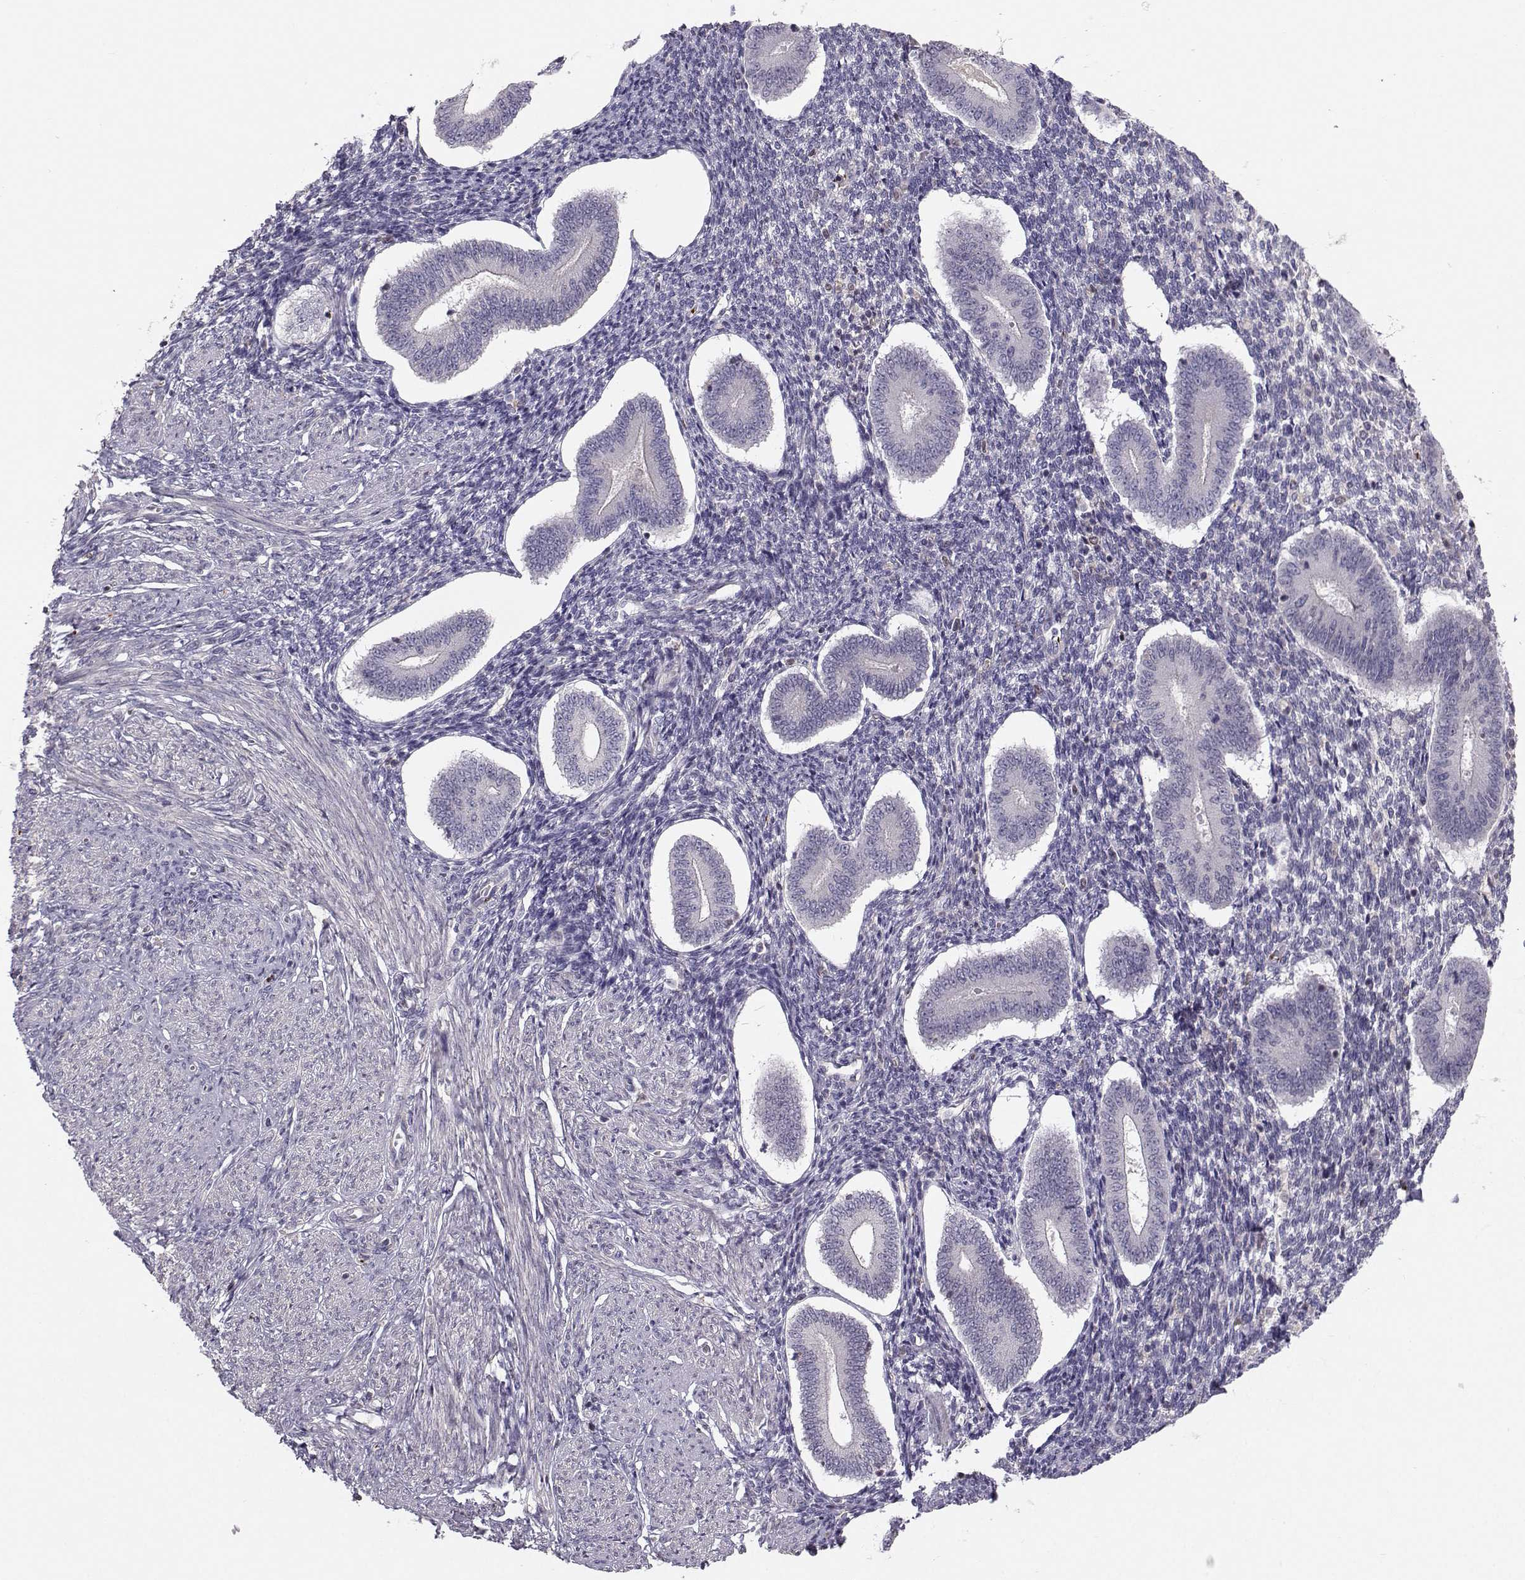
{"staining": {"intensity": "negative", "quantity": "none", "location": "none"}, "tissue": "endometrium", "cell_type": "Cells in endometrial stroma", "image_type": "normal", "snomed": [{"axis": "morphology", "description": "Normal tissue, NOS"}, {"axis": "topography", "description": "Endometrium"}], "caption": "High magnification brightfield microscopy of benign endometrium stained with DAB (3,3'-diaminobenzidine) (brown) and counterstained with hematoxylin (blue): cells in endometrial stroma show no significant expression. (Immunohistochemistry (ihc), brightfield microscopy, high magnification).", "gene": "ASB16", "patient": {"sex": "female", "age": 40}}